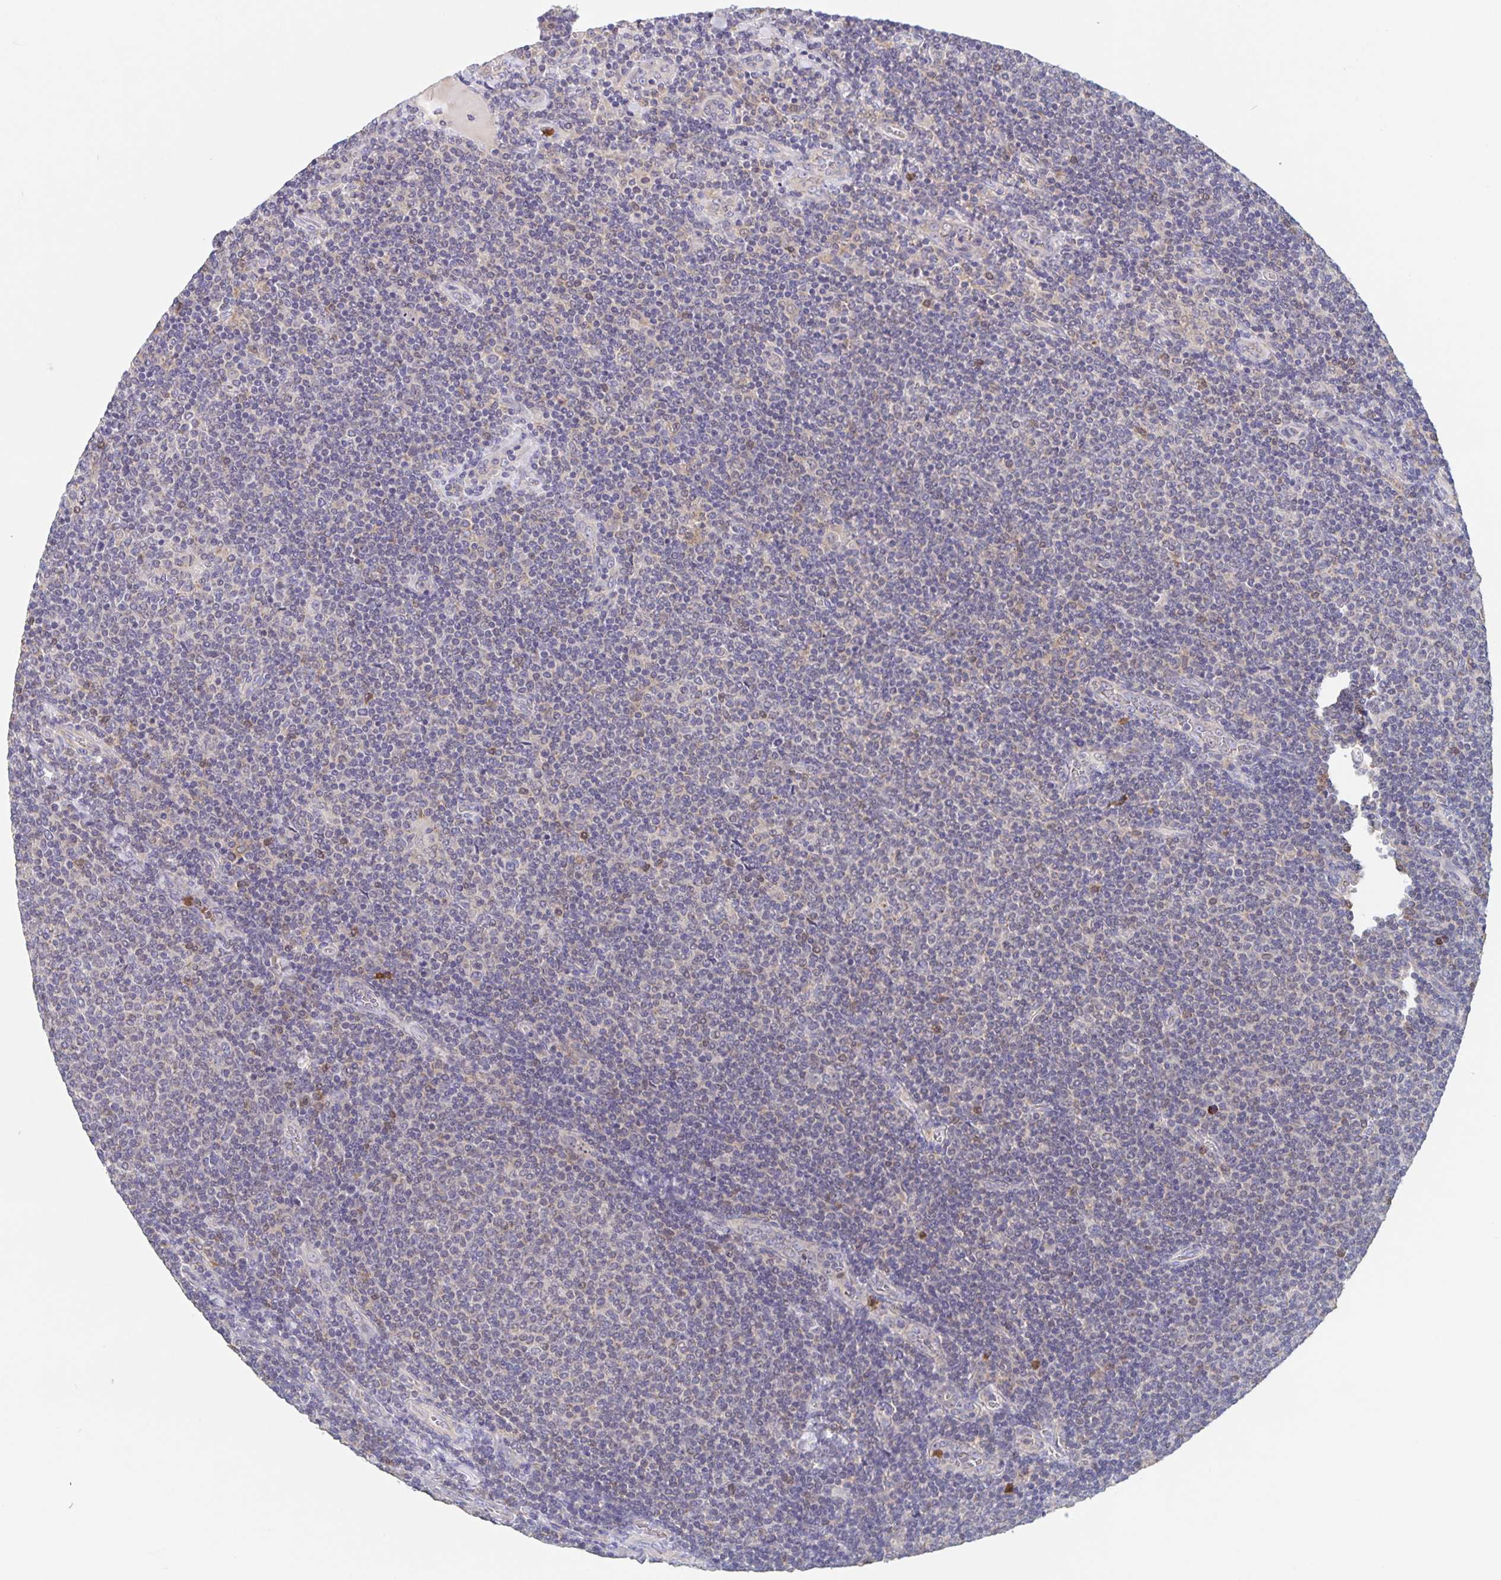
{"staining": {"intensity": "negative", "quantity": "none", "location": "none"}, "tissue": "lymphoma", "cell_type": "Tumor cells", "image_type": "cancer", "snomed": [{"axis": "morphology", "description": "Malignant lymphoma, non-Hodgkin's type, Low grade"}, {"axis": "topography", "description": "Lymph node"}], "caption": "Image shows no significant protein staining in tumor cells of malignant lymphoma, non-Hodgkin's type (low-grade).", "gene": "CDC42BPG", "patient": {"sex": "male", "age": 52}}